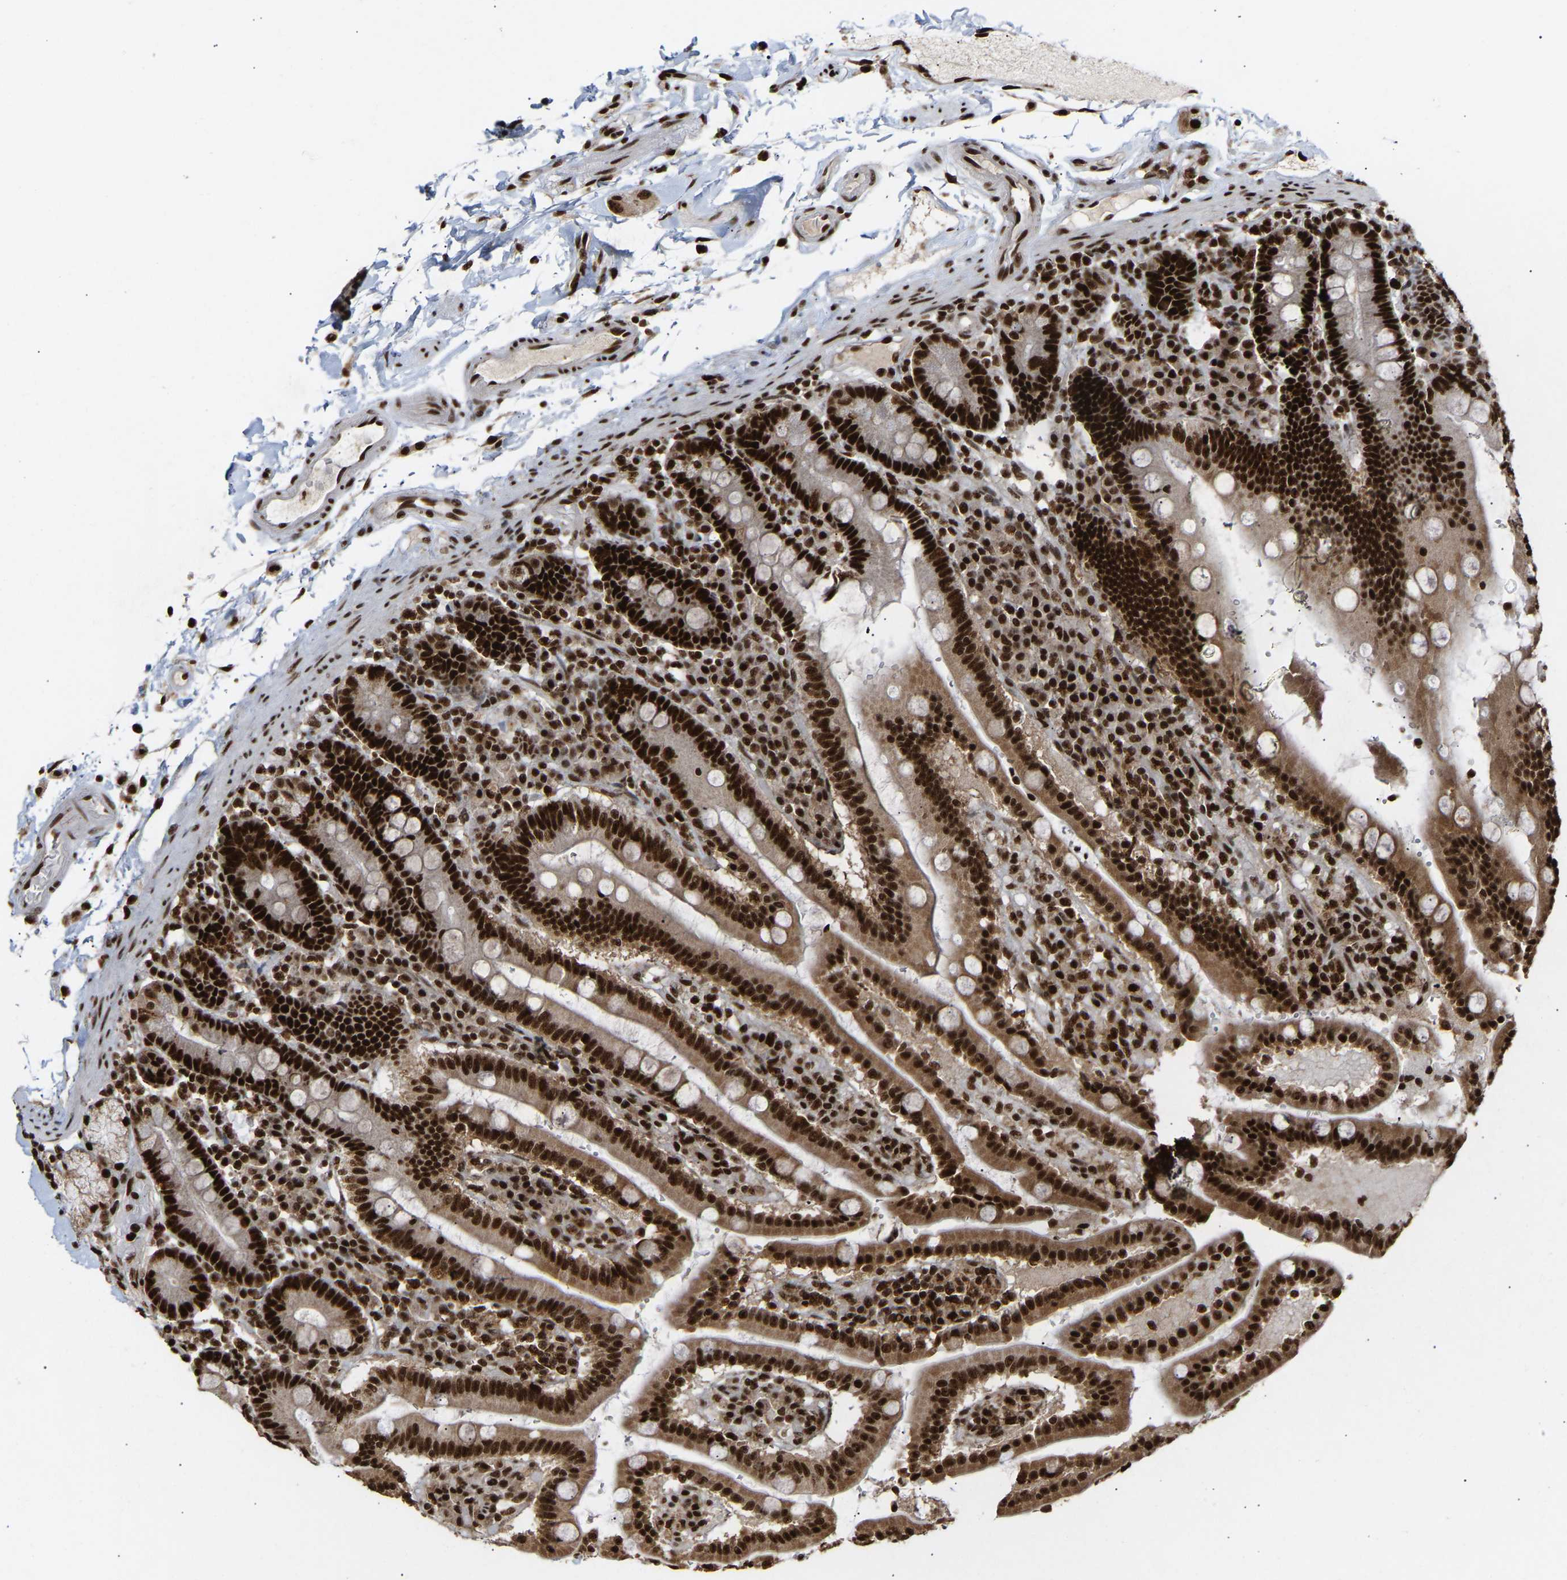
{"staining": {"intensity": "strong", "quantity": ">75%", "location": "cytoplasmic/membranous,nuclear"}, "tissue": "duodenum", "cell_type": "Glandular cells", "image_type": "normal", "snomed": [{"axis": "morphology", "description": "Normal tissue, NOS"}, {"axis": "topography", "description": "Small intestine, NOS"}], "caption": "Strong cytoplasmic/membranous,nuclear positivity for a protein is appreciated in about >75% of glandular cells of unremarkable duodenum using immunohistochemistry (IHC).", "gene": "ALYREF", "patient": {"sex": "female", "age": 71}}